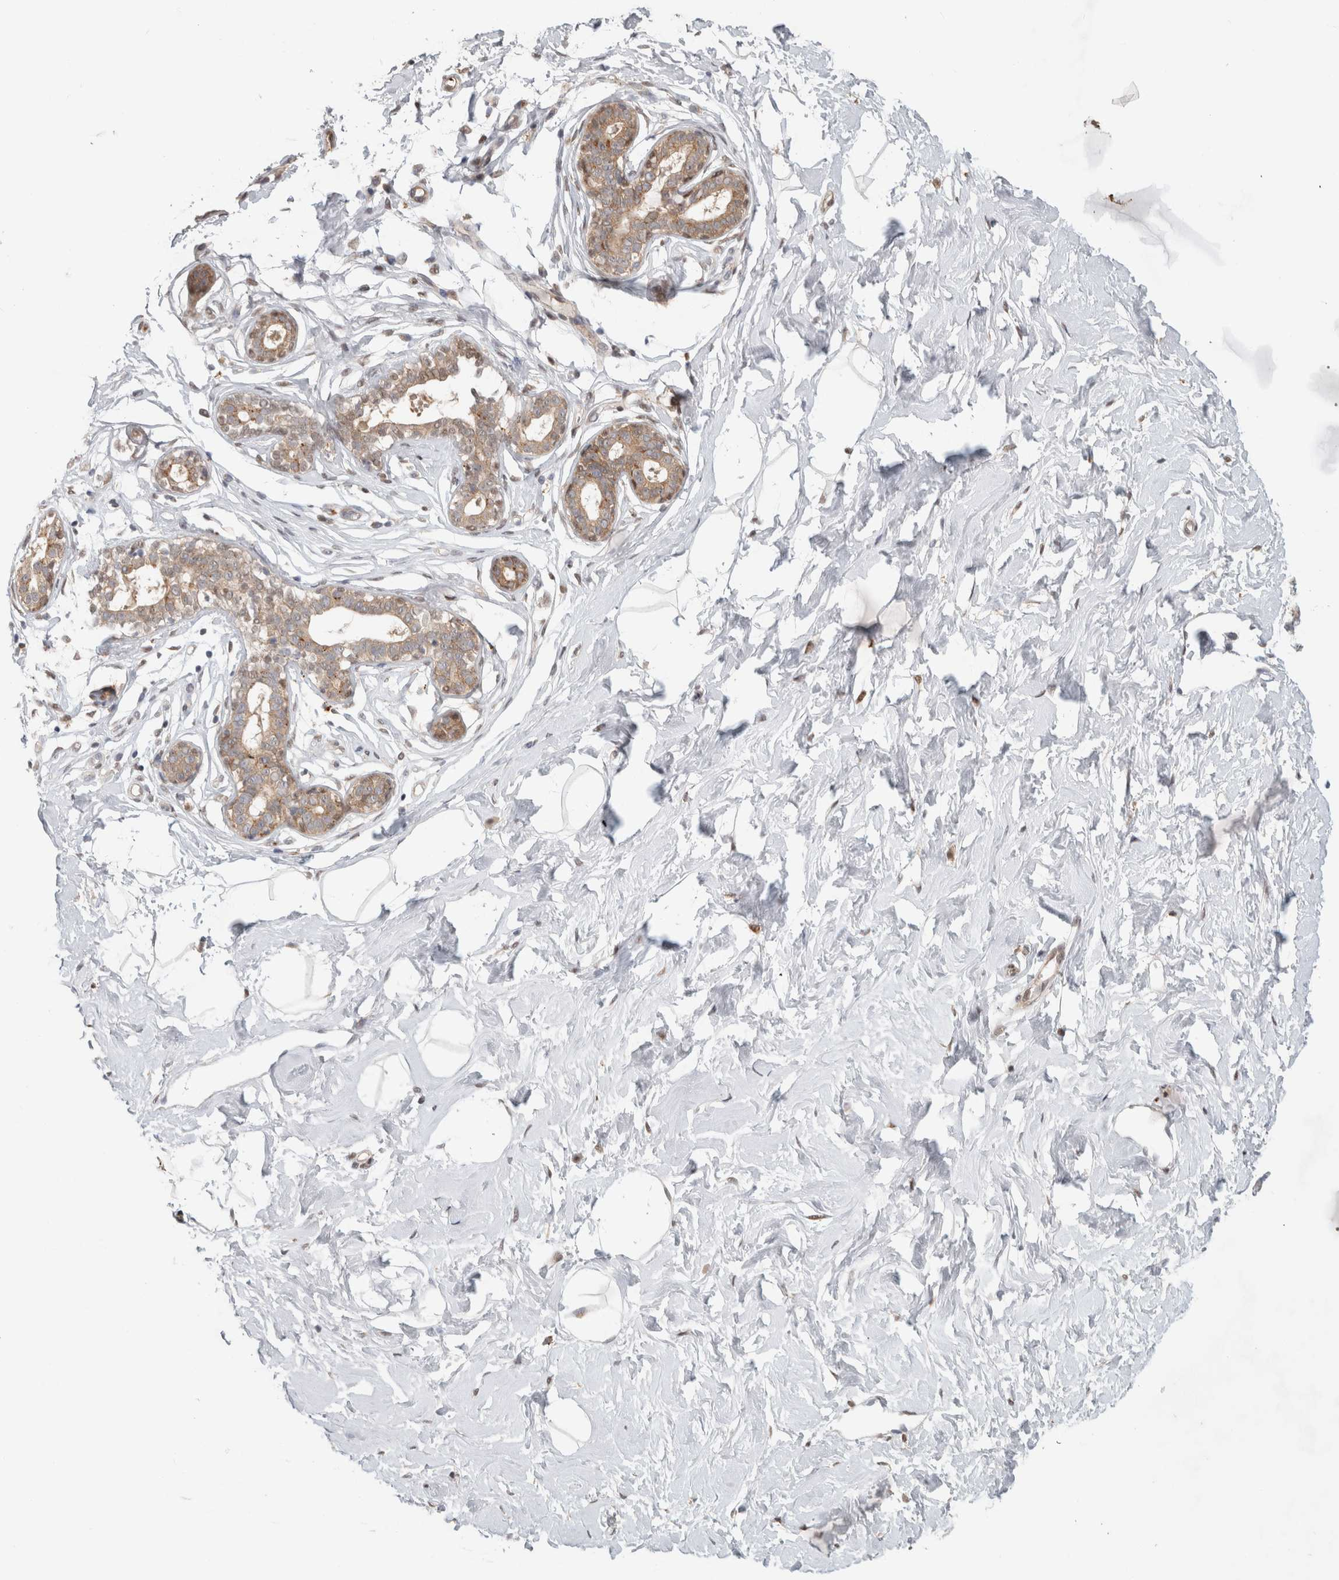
{"staining": {"intensity": "weak", "quantity": "25%-75%", "location": "nuclear"}, "tissue": "breast", "cell_type": "Adipocytes", "image_type": "normal", "snomed": [{"axis": "morphology", "description": "Normal tissue, NOS"}, {"axis": "morphology", "description": "Adenoma, NOS"}, {"axis": "topography", "description": "Breast"}], "caption": "A brown stain shows weak nuclear staining of a protein in adipocytes of normal breast. Immunohistochemistry stains the protein in brown and the nuclei are stained blue.", "gene": "NAB2", "patient": {"sex": "female", "age": 23}}